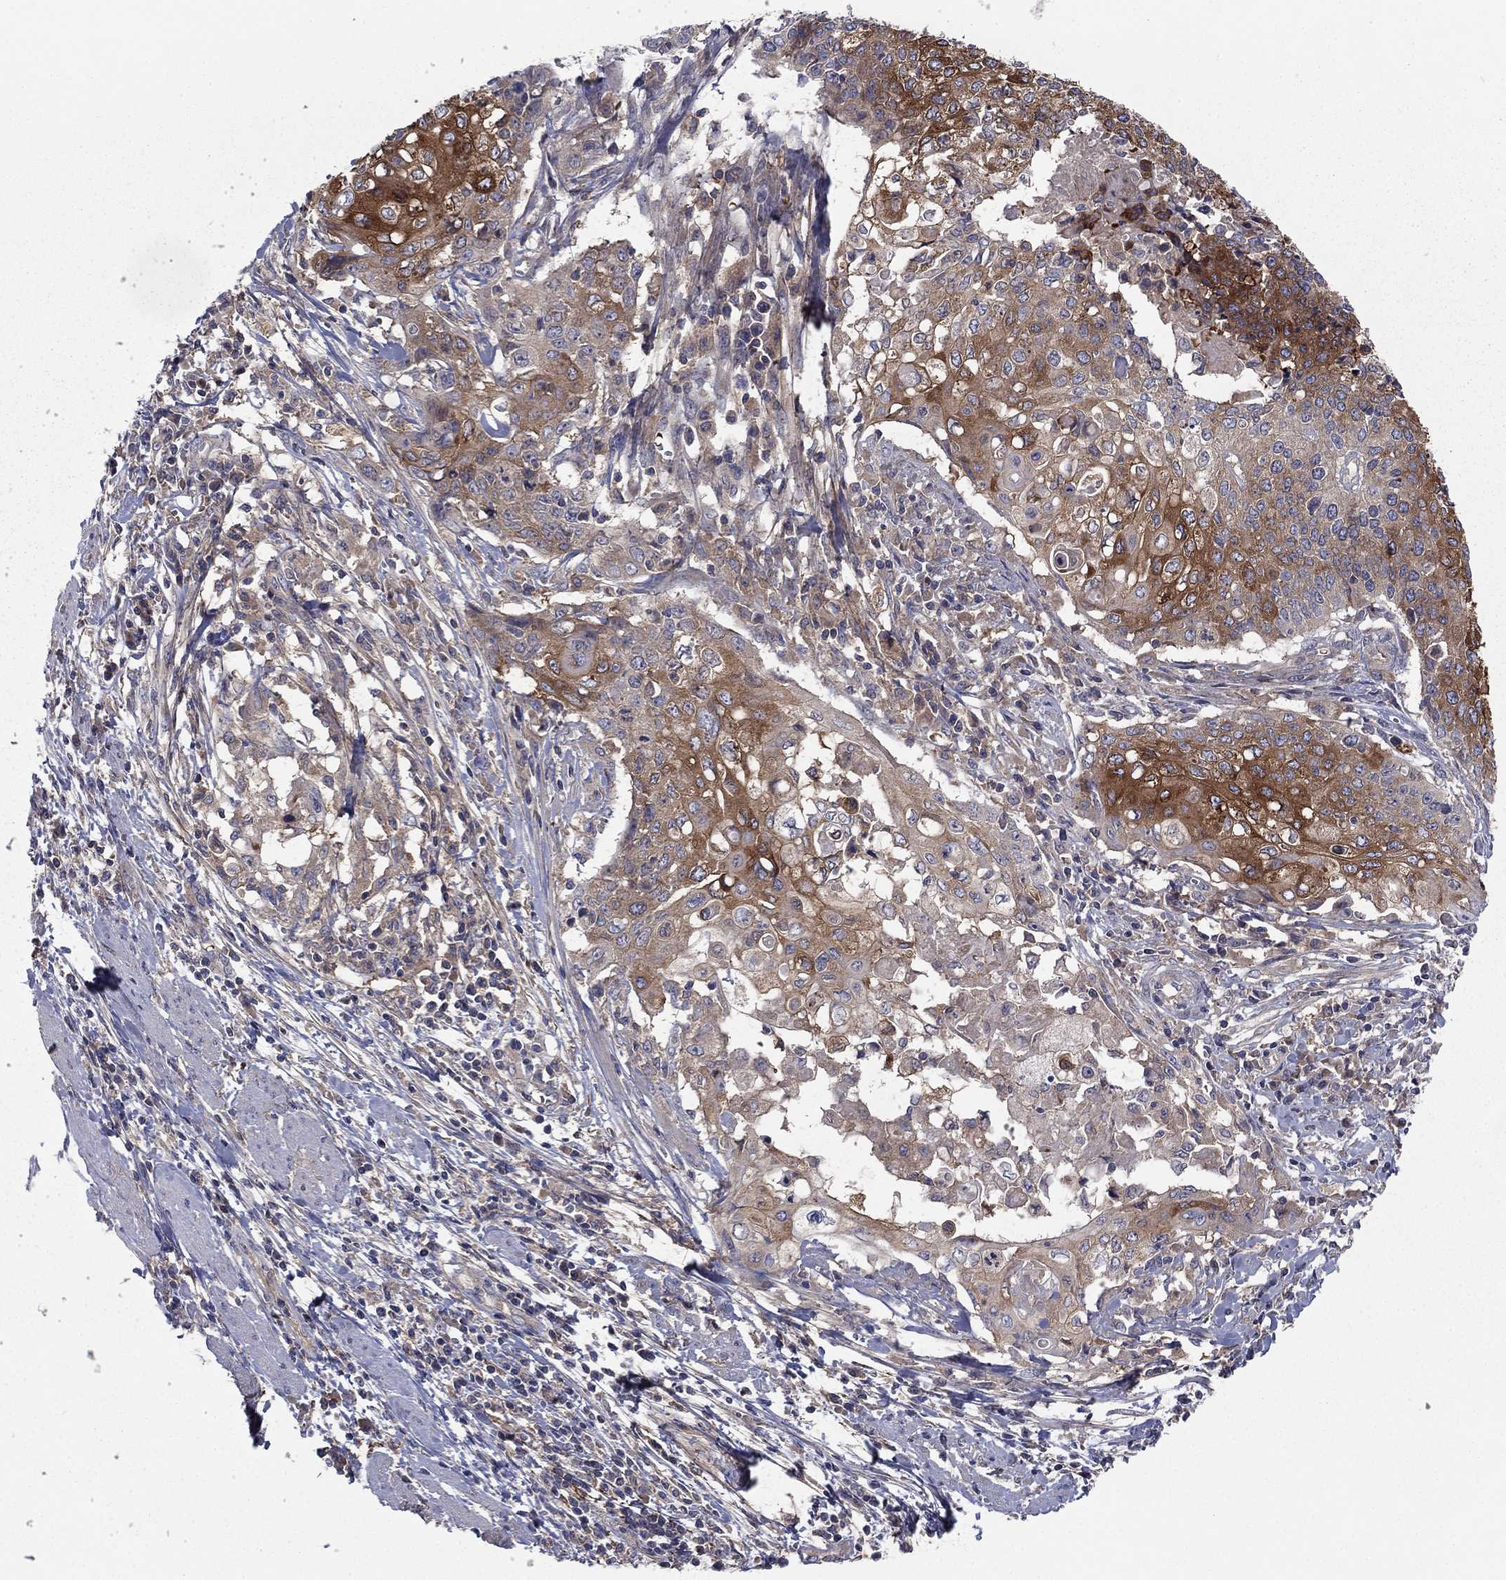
{"staining": {"intensity": "strong", "quantity": "25%-75%", "location": "cytoplasmic/membranous"}, "tissue": "cervical cancer", "cell_type": "Tumor cells", "image_type": "cancer", "snomed": [{"axis": "morphology", "description": "Squamous cell carcinoma, NOS"}, {"axis": "topography", "description": "Cervix"}], "caption": "Immunohistochemistry of human squamous cell carcinoma (cervical) reveals high levels of strong cytoplasmic/membranous staining in about 25%-75% of tumor cells.", "gene": "RNF123", "patient": {"sex": "female", "age": 39}}